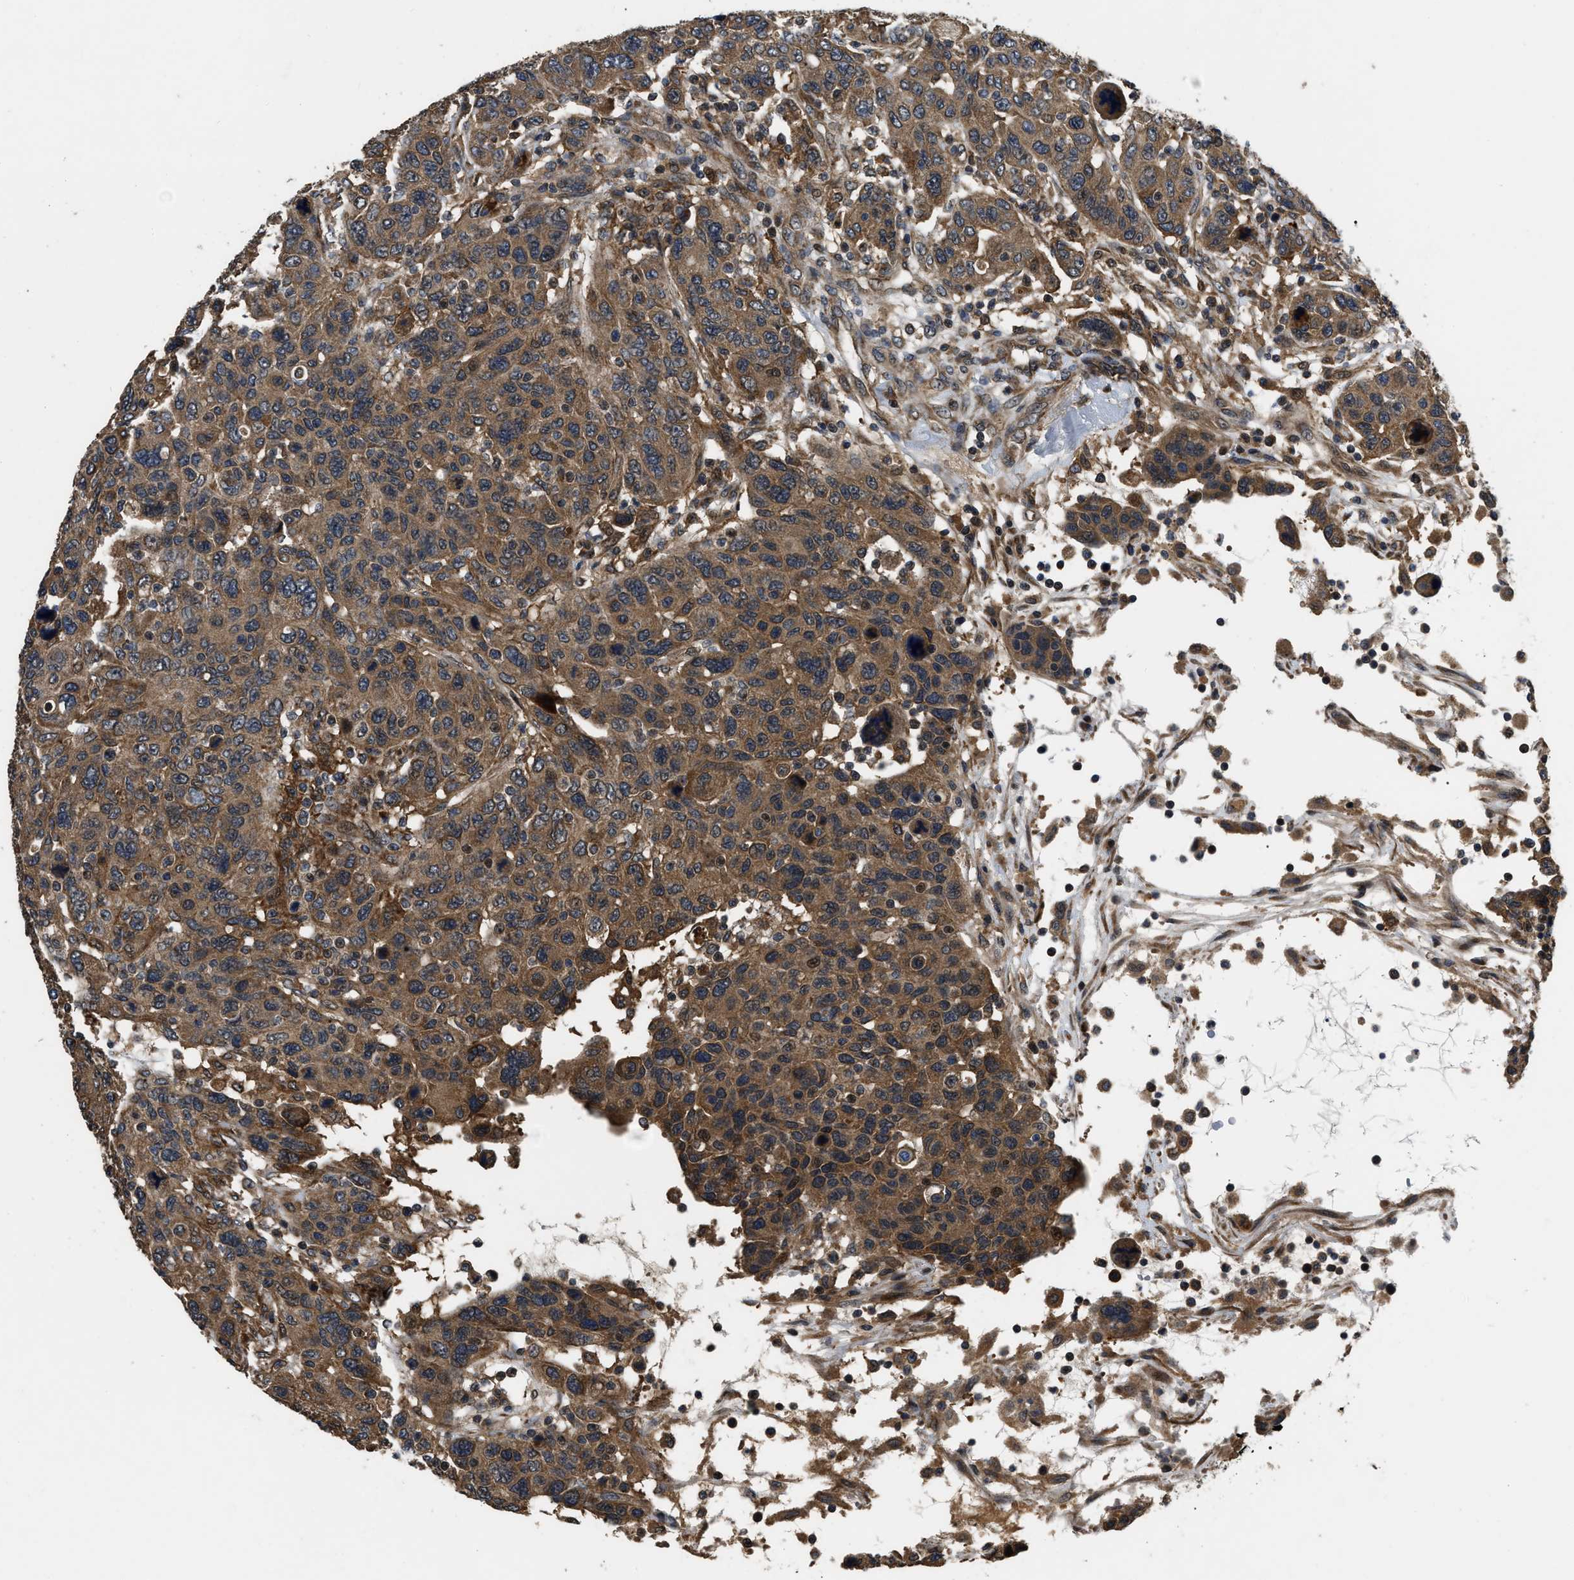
{"staining": {"intensity": "strong", "quantity": ">75%", "location": "cytoplasmic/membranous"}, "tissue": "breast cancer", "cell_type": "Tumor cells", "image_type": "cancer", "snomed": [{"axis": "morphology", "description": "Duct carcinoma"}, {"axis": "topography", "description": "Breast"}], "caption": "IHC (DAB (3,3'-diaminobenzidine)) staining of human infiltrating ductal carcinoma (breast) exhibits strong cytoplasmic/membranous protein staining in approximately >75% of tumor cells. The staining is performed using DAB (3,3'-diaminobenzidine) brown chromogen to label protein expression. The nuclei are counter-stained blue using hematoxylin.", "gene": "PPWD1", "patient": {"sex": "female", "age": 37}}